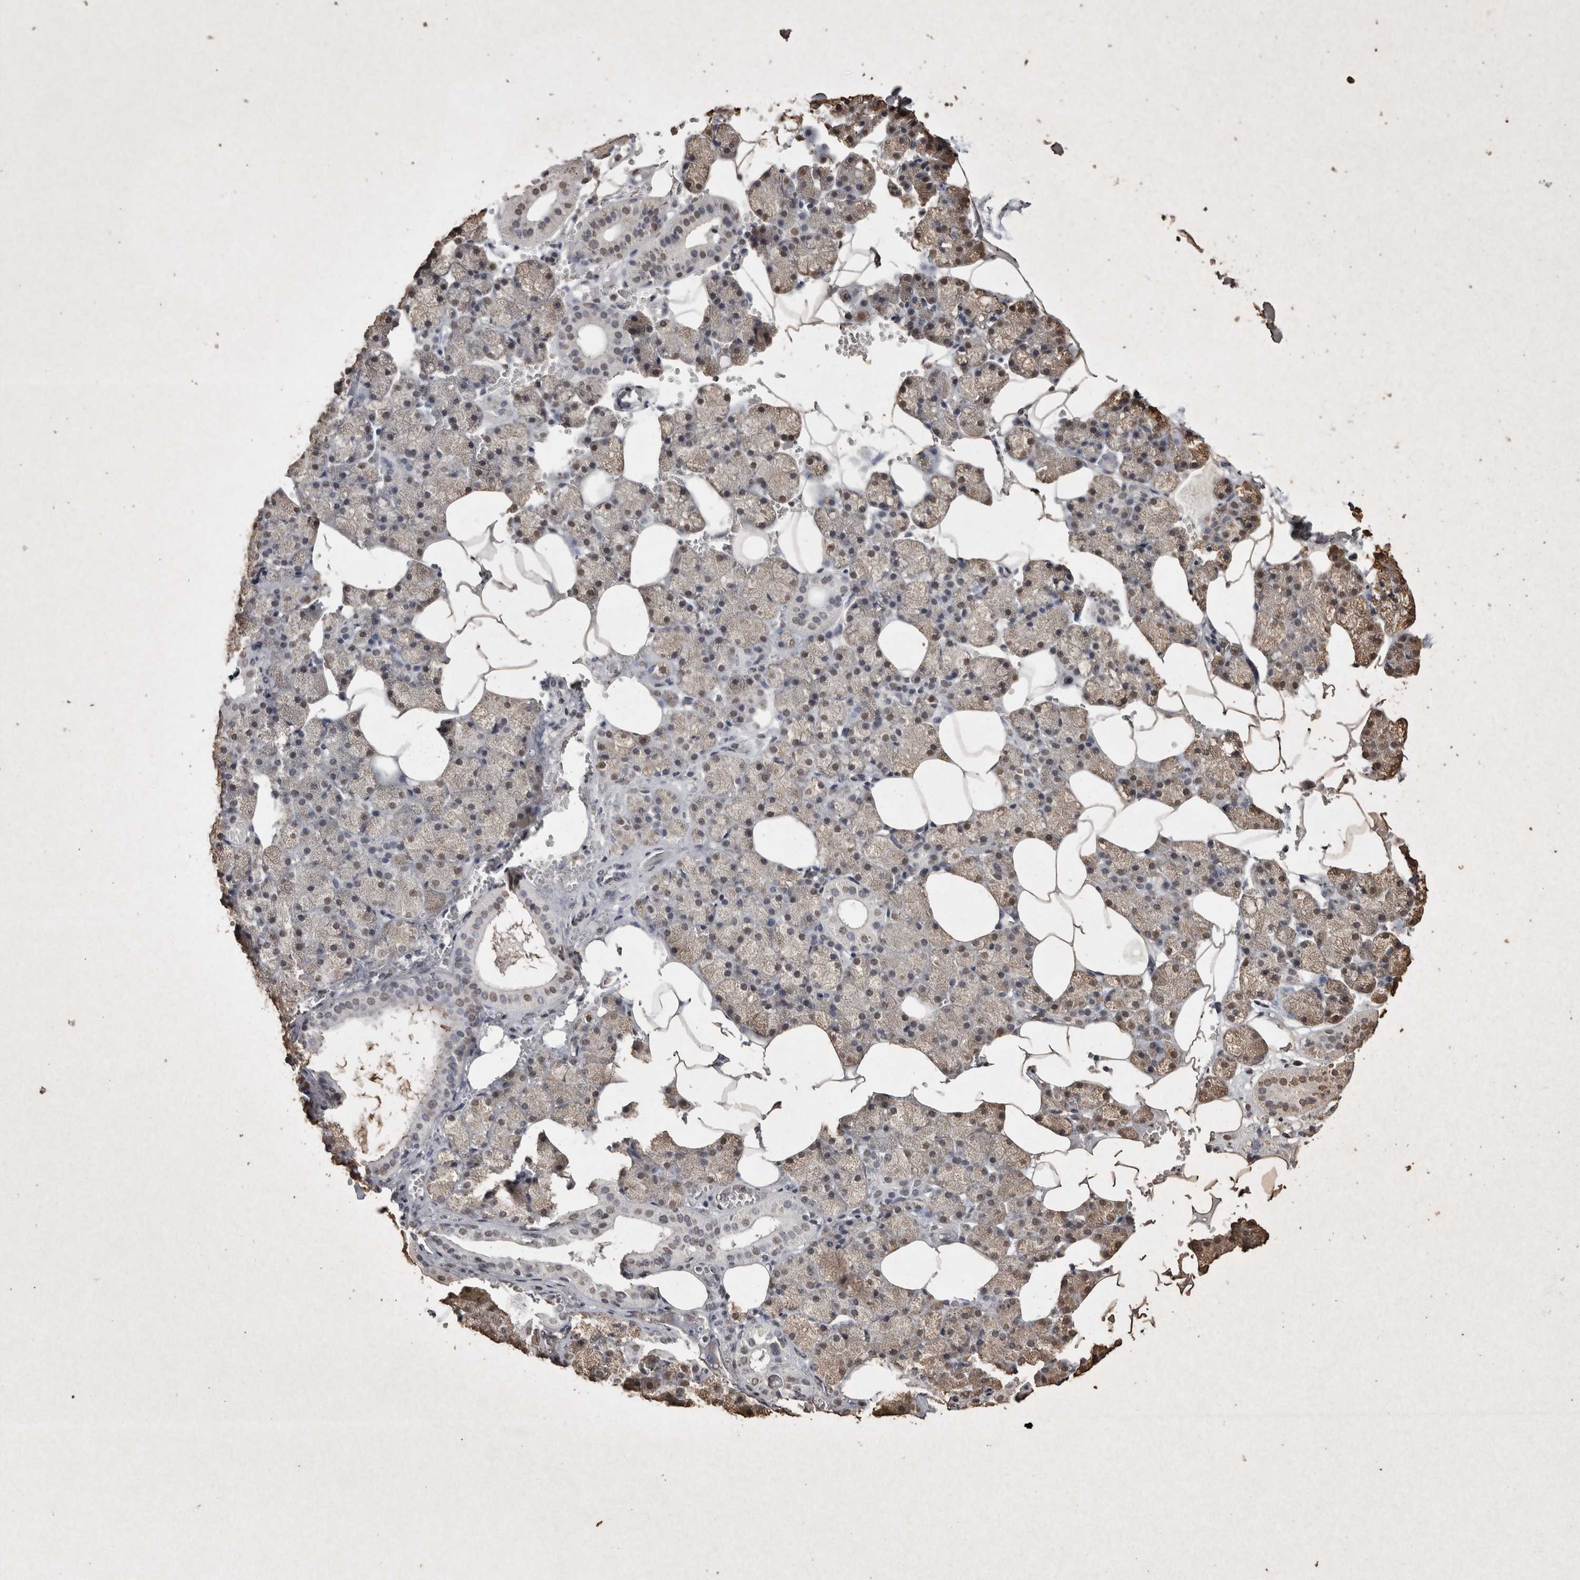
{"staining": {"intensity": "moderate", "quantity": ">75%", "location": "cytoplasmic/membranous,nuclear"}, "tissue": "salivary gland", "cell_type": "Glandular cells", "image_type": "normal", "snomed": [{"axis": "morphology", "description": "Normal tissue, NOS"}, {"axis": "topography", "description": "Salivary gland"}], "caption": "Glandular cells demonstrate medium levels of moderate cytoplasmic/membranous,nuclear staining in approximately >75% of cells in unremarkable salivary gland.", "gene": "FSTL3", "patient": {"sex": "male", "age": 62}}